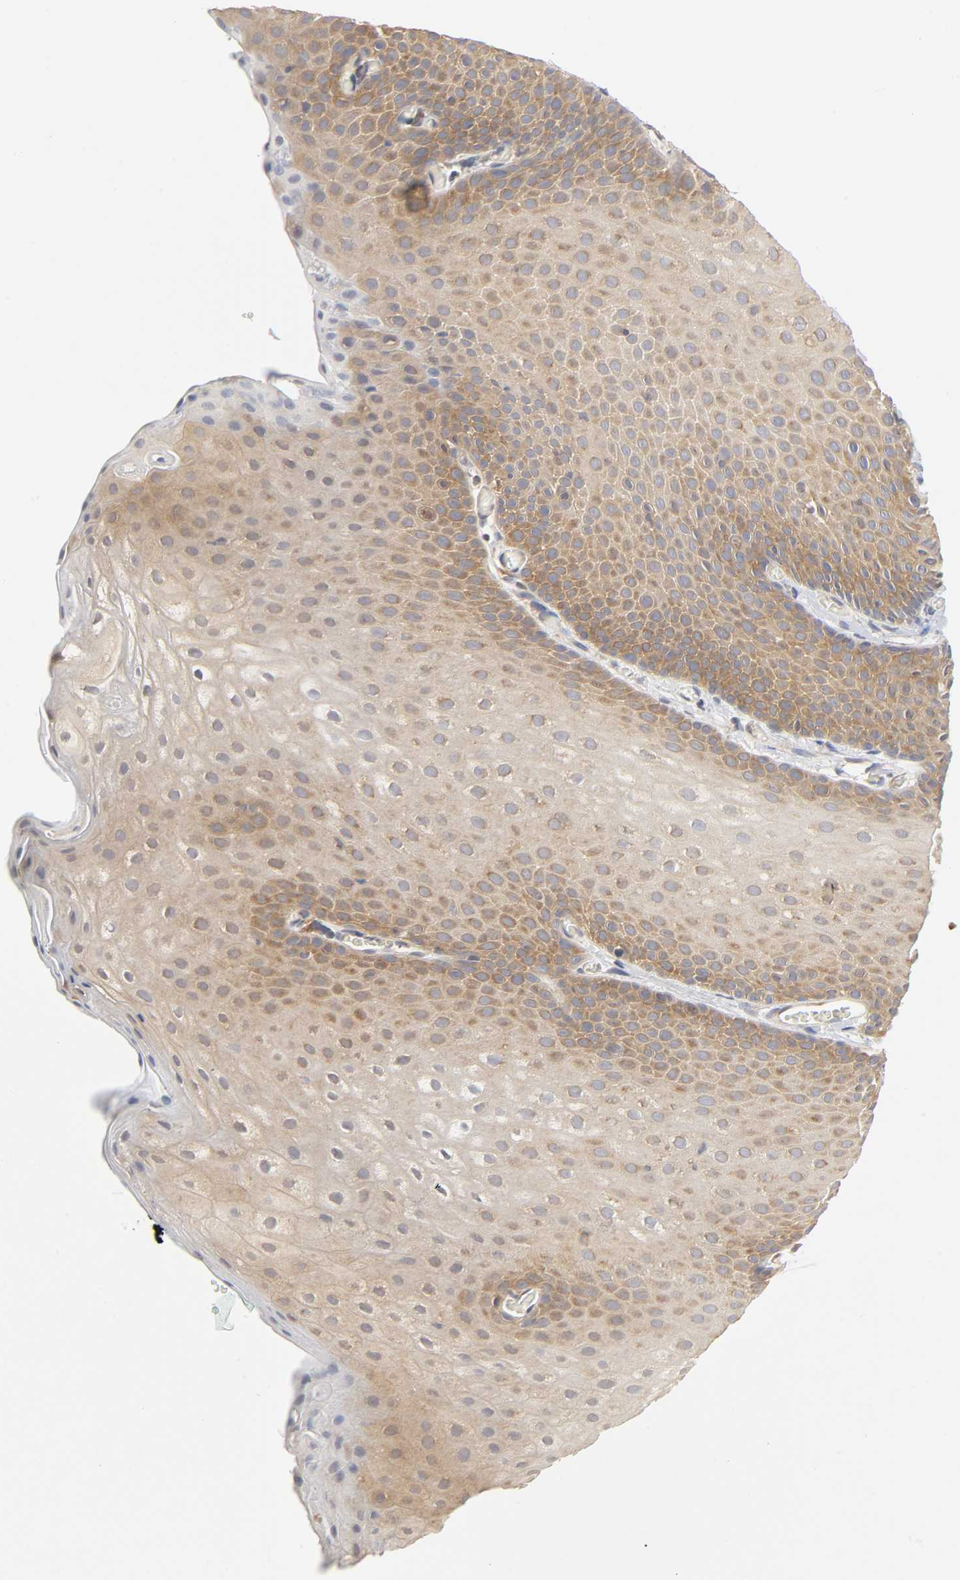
{"staining": {"intensity": "strong", "quantity": "25%-75%", "location": "cytoplasmic/membranous"}, "tissue": "skin", "cell_type": "Epidermal cells", "image_type": "normal", "snomed": [{"axis": "morphology", "description": "Normal tissue, NOS"}, {"axis": "morphology", "description": "Hemorrhoids"}, {"axis": "morphology", "description": "Inflammation, NOS"}, {"axis": "topography", "description": "Anal"}], "caption": "A high amount of strong cytoplasmic/membranous positivity is seen in about 25%-75% of epidermal cells in normal skin.", "gene": "IQCJ", "patient": {"sex": "male", "age": 60}}